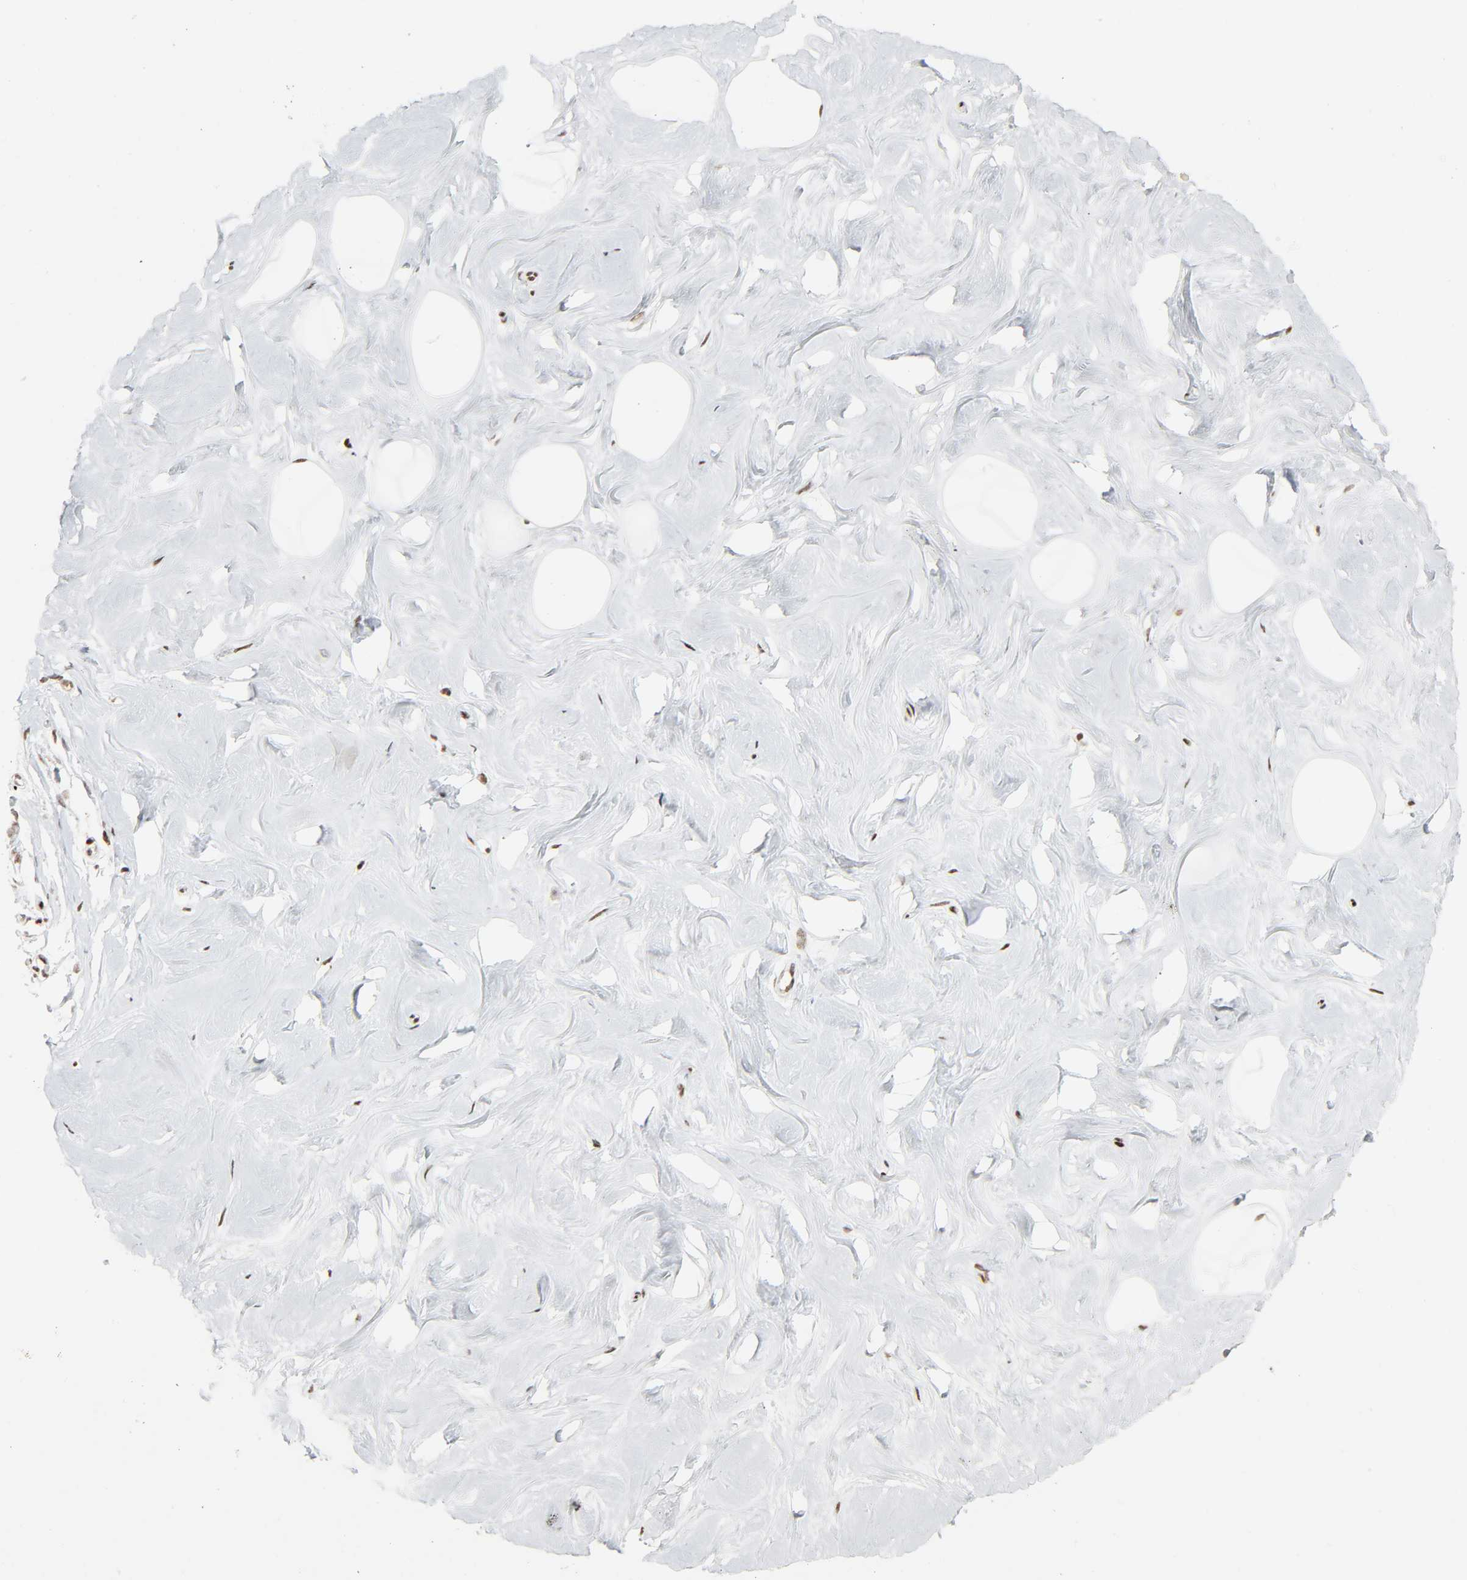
{"staining": {"intensity": "moderate", "quantity": ">75%", "location": "nuclear"}, "tissue": "breast", "cell_type": "Adipocytes", "image_type": "normal", "snomed": [{"axis": "morphology", "description": "Normal tissue, NOS"}, {"axis": "topography", "description": "Breast"}], "caption": "The image reveals immunohistochemical staining of unremarkable breast. There is moderate nuclear expression is seen in approximately >75% of adipocytes.", "gene": "WAS", "patient": {"sex": "female", "age": 23}}